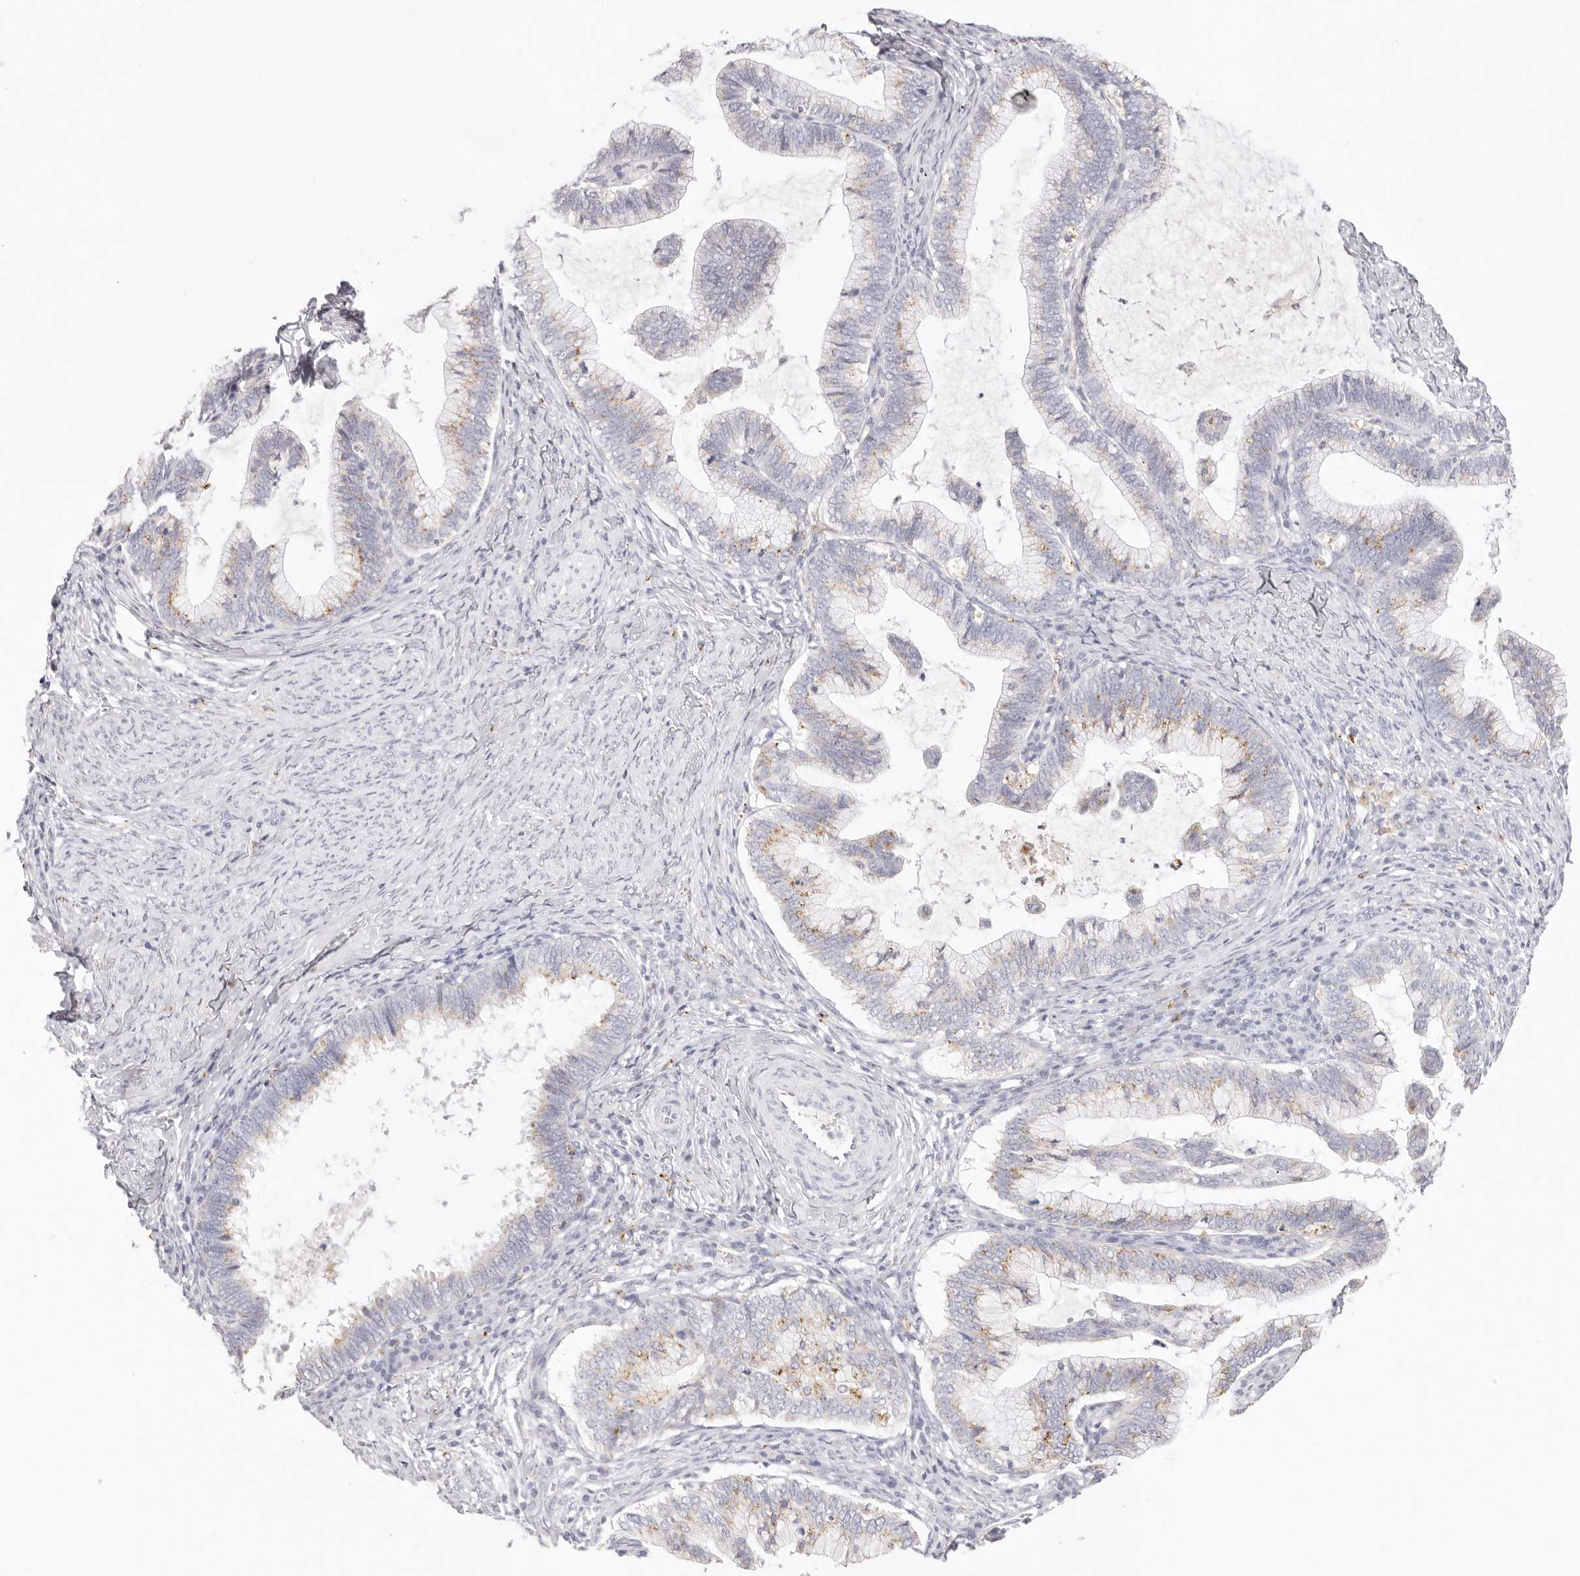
{"staining": {"intensity": "moderate", "quantity": "<25%", "location": "cytoplasmic/membranous"}, "tissue": "cervical cancer", "cell_type": "Tumor cells", "image_type": "cancer", "snomed": [{"axis": "morphology", "description": "Adenocarcinoma, NOS"}, {"axis": "topography", "description": "Cervix"}], "caption": "Tumor cells demonstrate moderate cytoplasmic/membranous expression in about <25% of cells in adenocarcinoma (cervical).", "gene": "STKLD1", "patient": {"sex": "female", "age": 36}}